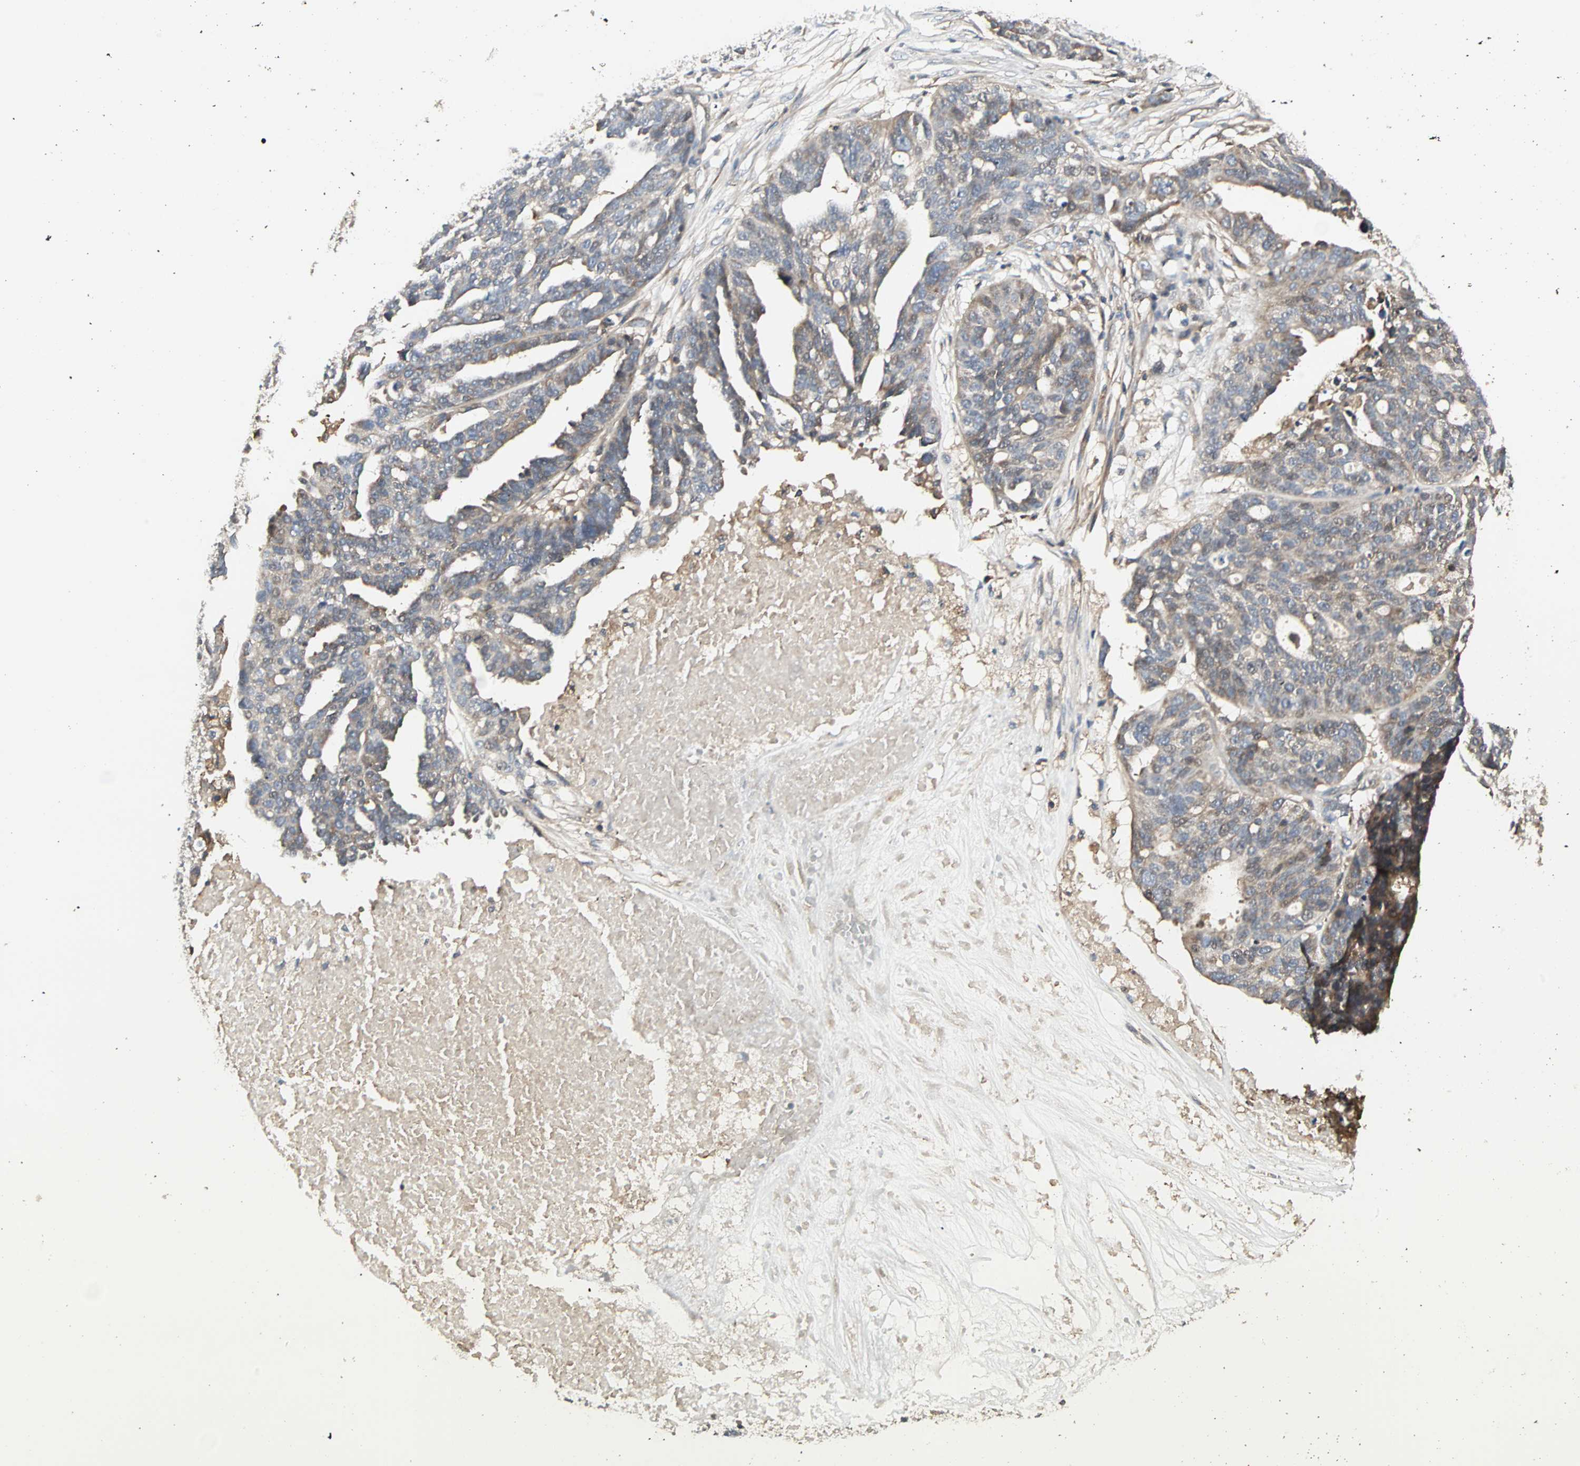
{"staining": {"intensity": "weak", "quantity": ">75%", "location": "cytoplasmic/membranous"}, "tissue": "ovarian cancer", "cell_type": "Tumor cells", "image_type": "cancer", "snomed": [{"axis": "morphology", "description": "Cystadenocarcinoma, serous, NOS"}, {"axis": "topography", "description": "Ovary"}], "caption": "Immunohistochemical staining of human ovarian cancer (serous cystadenocarcinoma) shows low levels of weak cytoplasmic/membranous protein positivity in about >75% of tumor cells.", "gene": "GNAI2", "patient": {"sex": "female", "age": 59}}